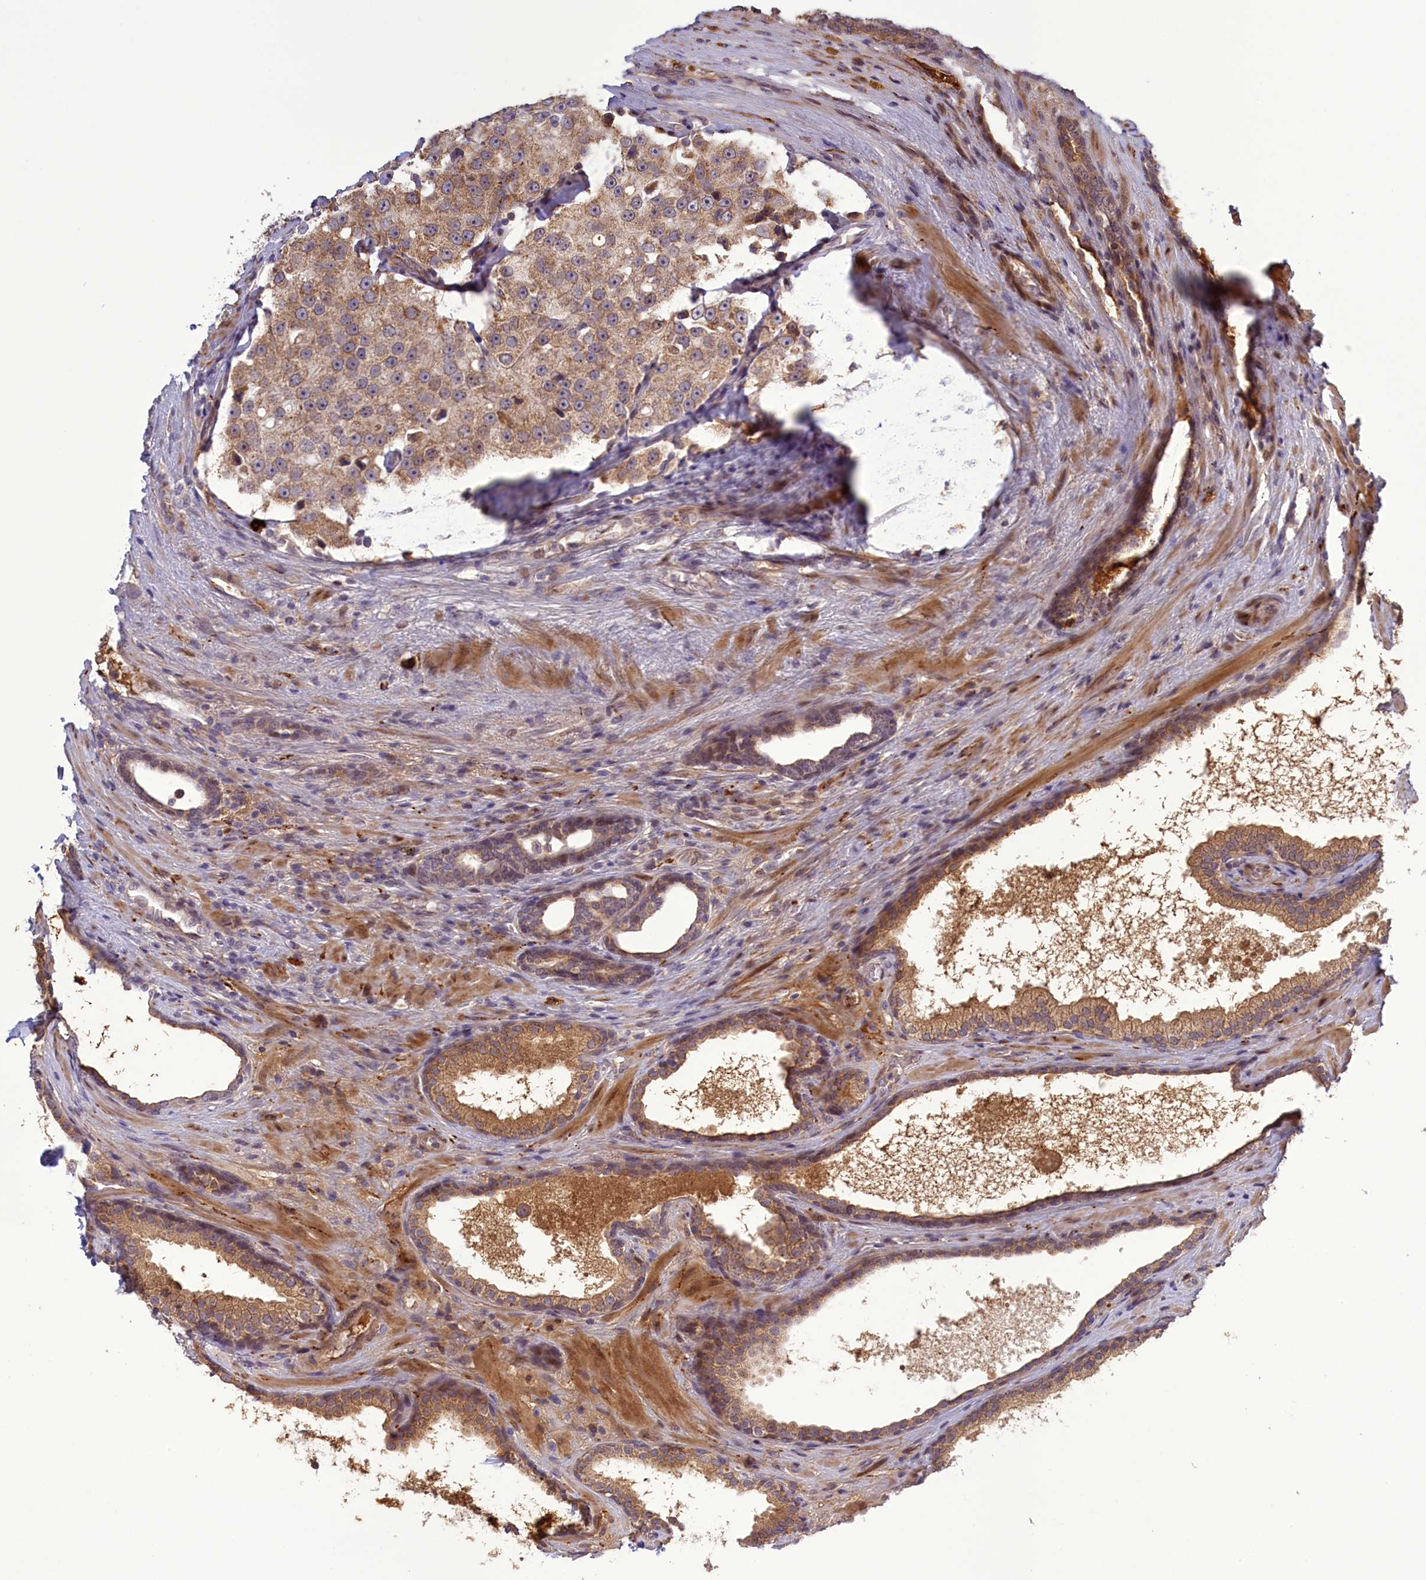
{"staining": {"intensity": "moderate", "quantity": ">75%", "location": "cytoplasmic/membranous"}, "tissue": "prostate cancer", "cell_type": "Tumor cells", "image_type": "cancer", "snomed": [{"axis": "morphology", "description": "Adenocarcinoma, High grade"}, {"axis": "topography", "description": "Prostate"}], "caption": "This micrograph shows IHC staining of human prostate cancer (high-grade adenocarcinoma), with medium moderate cytoplasmic/membranous expression in approximately >75% of tumor cells.", "gene": "RRAD", "patient": {"sex": "male", "age": 70}}